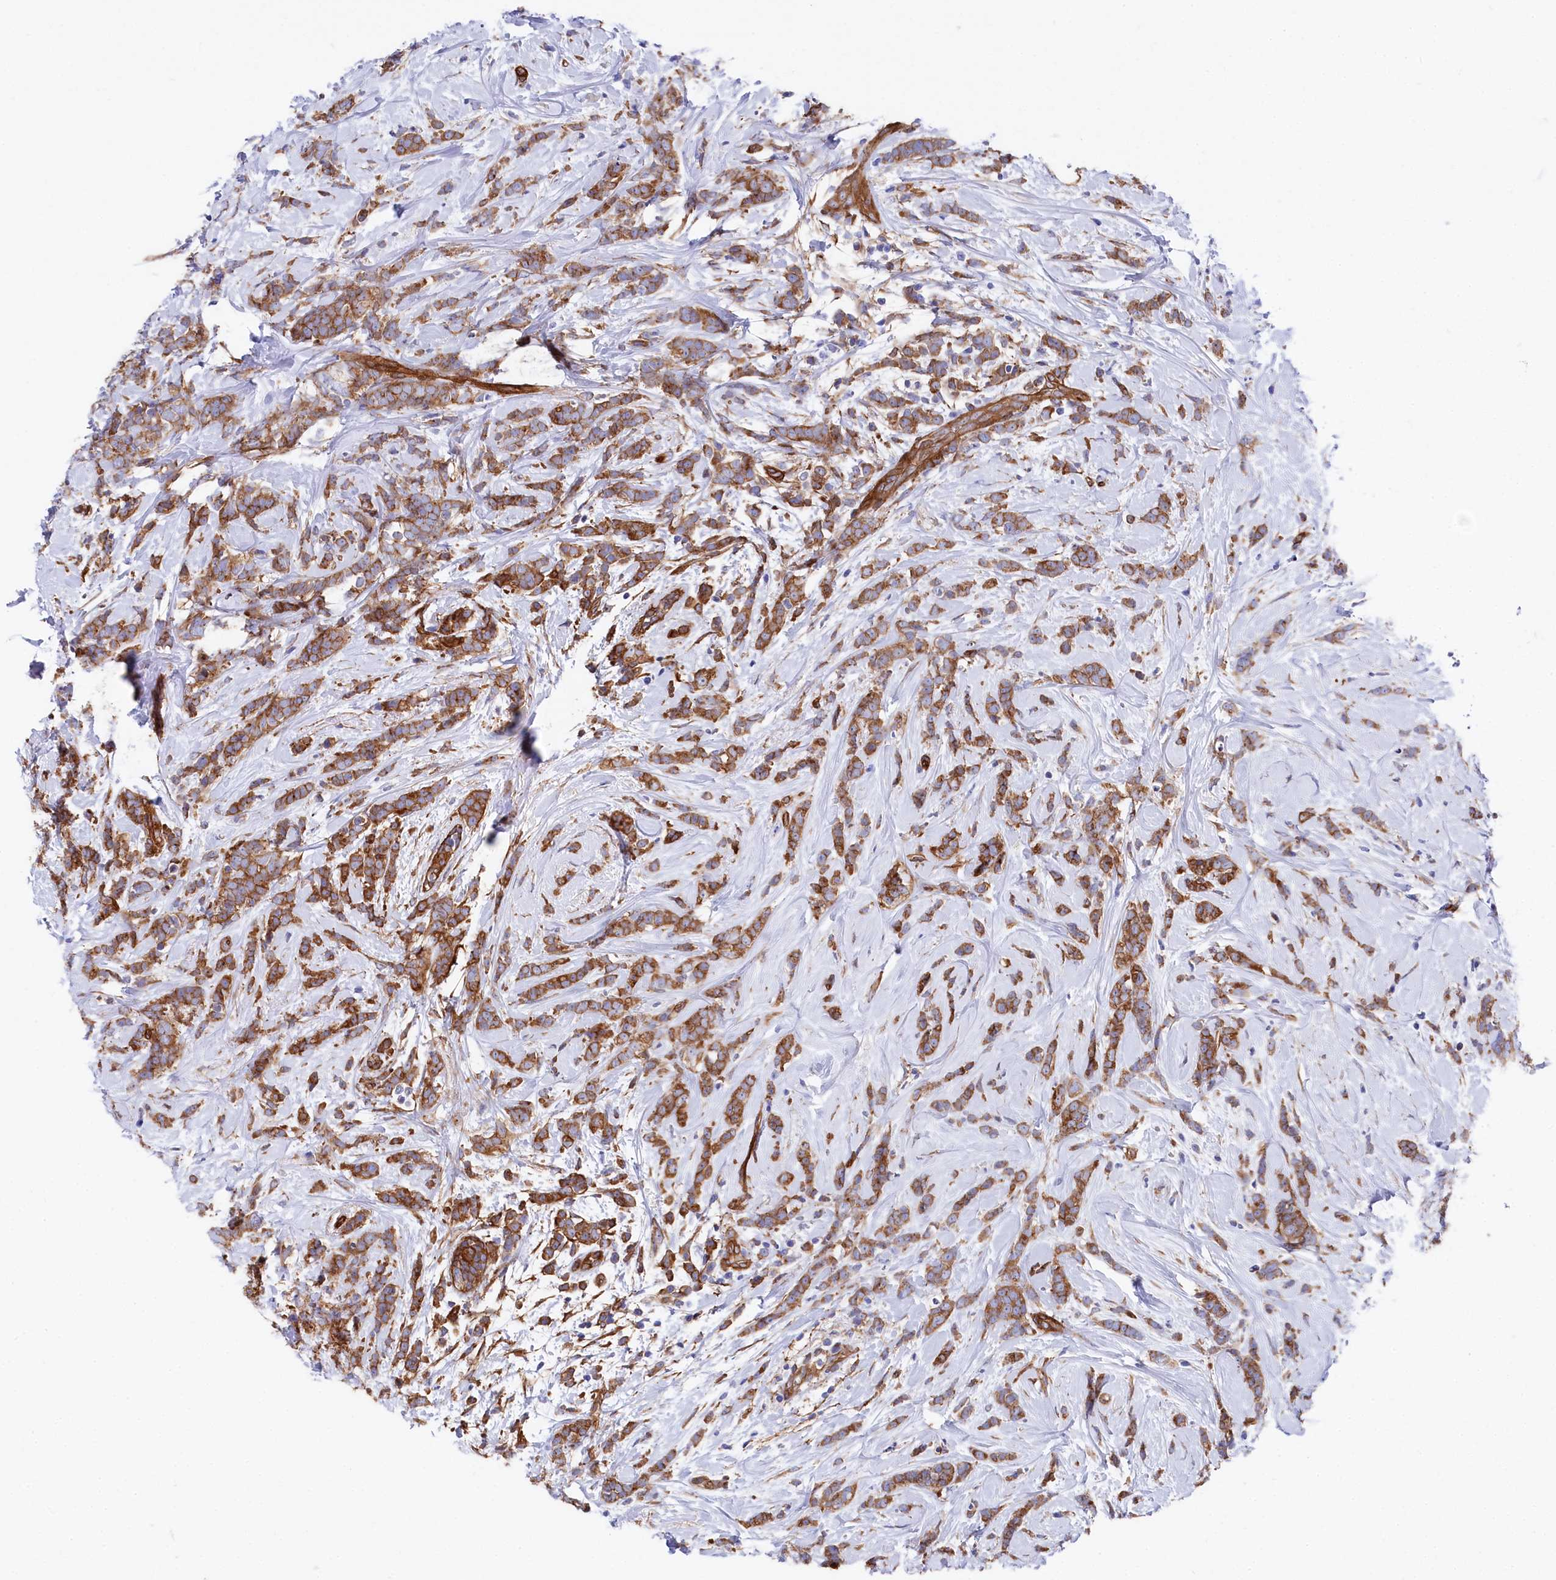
{"staining": {"intensity": "strong", "quantity": ">75%", "location": "cytoplasmic/membranous"}, "tissue": "breast cancer", "cell_type": "Tumor cells", "image_type": "cancer", "snomed": [{"axis": "morphology", "description": "Lobular carcinoma"}, {"axis": "topography", "description": "Breast"}], "caption": "This image demonstrates immunohistochemistry (IHC) staining of human lobular carcinoma (breast), with high strong cytoplasmic/membranous expression in approximately >75% of tumor cells.", "gene": "TNKS1BP1", "patient": {"sex": "female", "age": 58}}